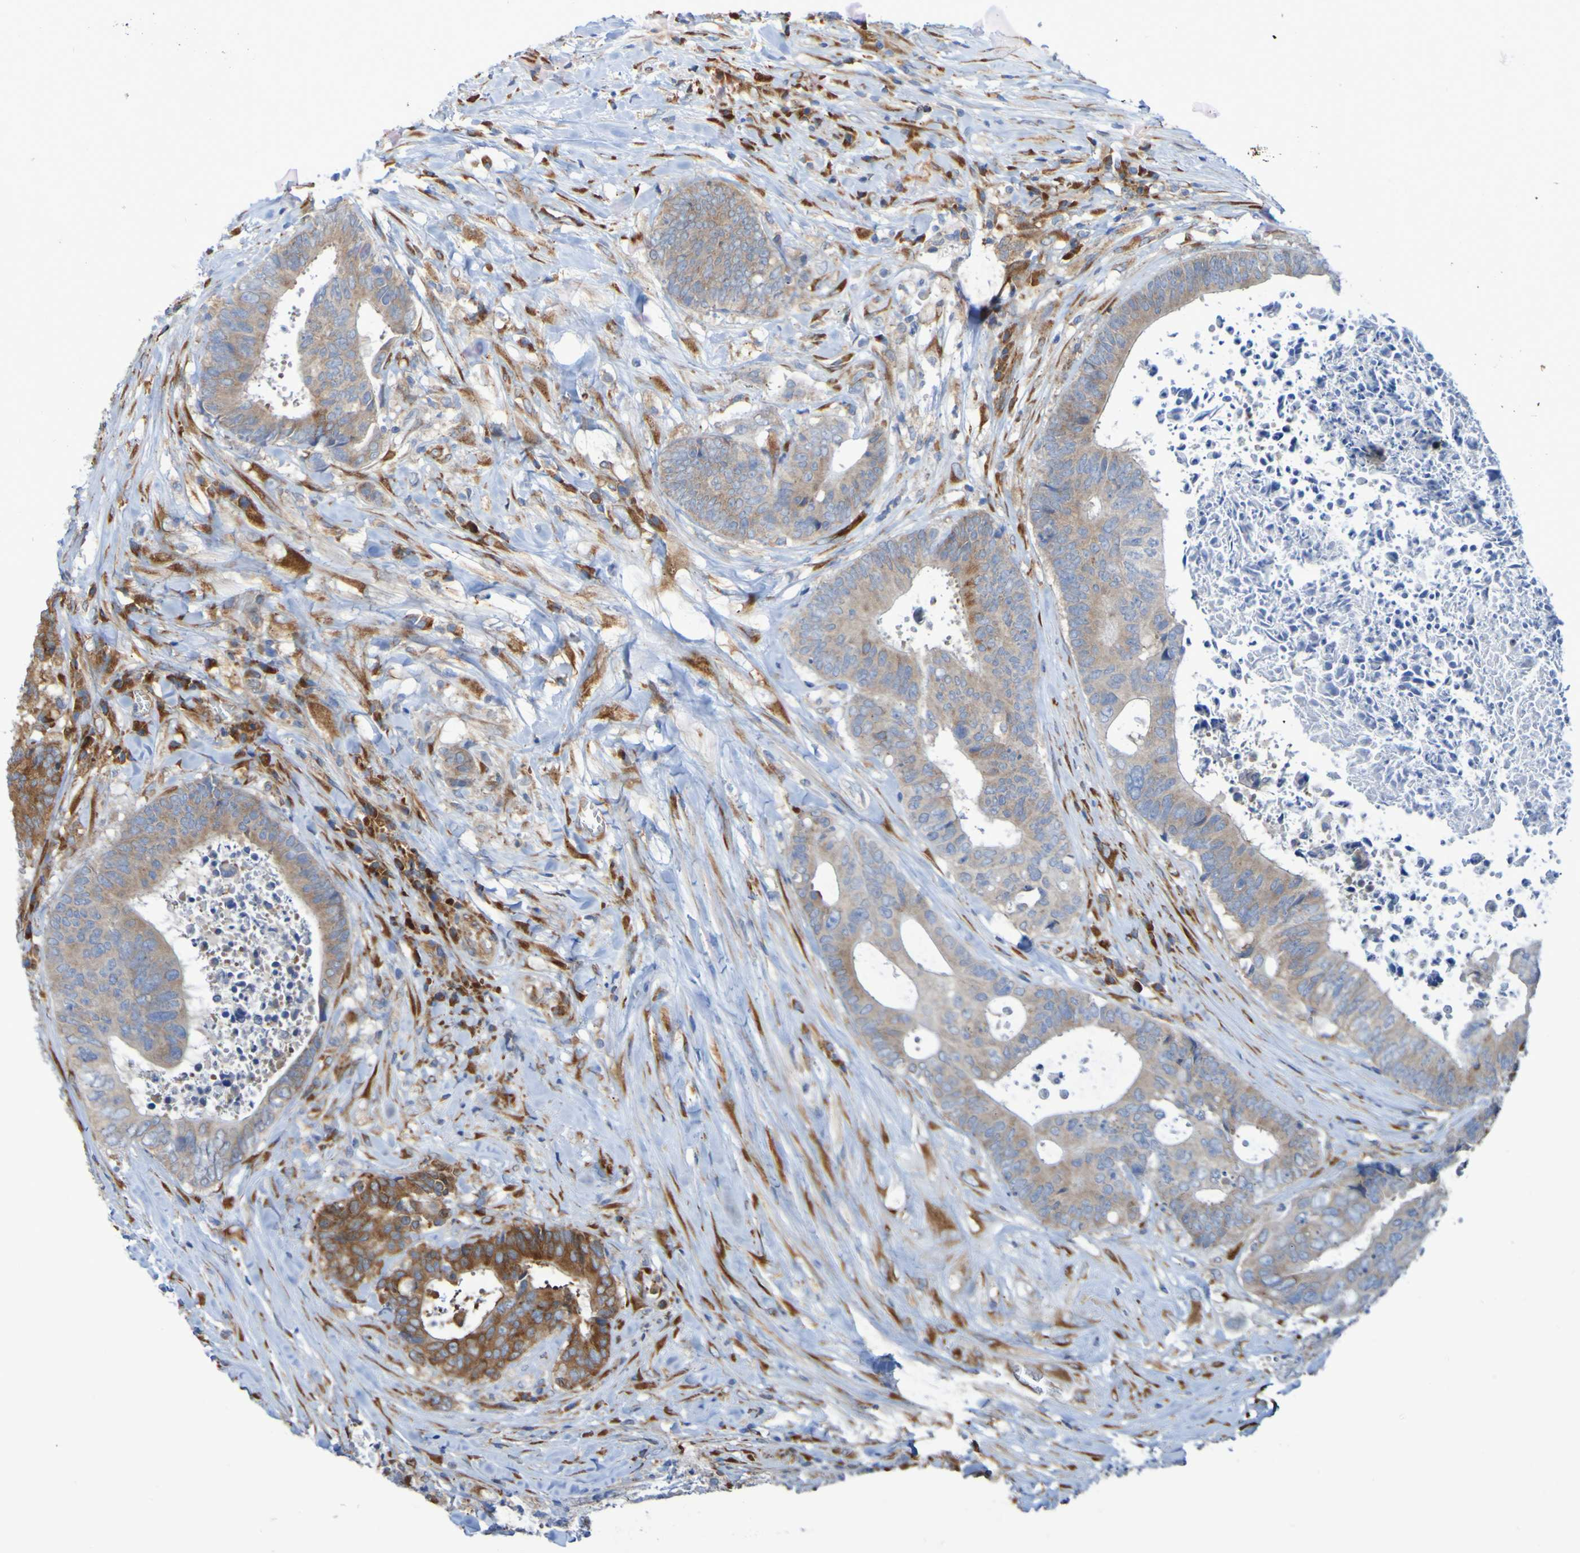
{"staining": {"intensity": "strong", "quantity": "<25%", "location": "cytoplasmic/membranous"}, "tissue": "colorectal cancer", "cell_type": "Tumor cells", "image_type": "cancer", "snomed": [{"axis": "morphology", "description": "Adenocarcinoma, NOS"}, {"axis": "topography", "description": "Rectum"}], "caption": "The immunohistochemical stain shows strong cytoplasmic/membranous staining in tumor cells of colorectal adenocarcinoma tissue.", "gene": "FKBP3", "patient": {"sex": "male", "age": 72}}